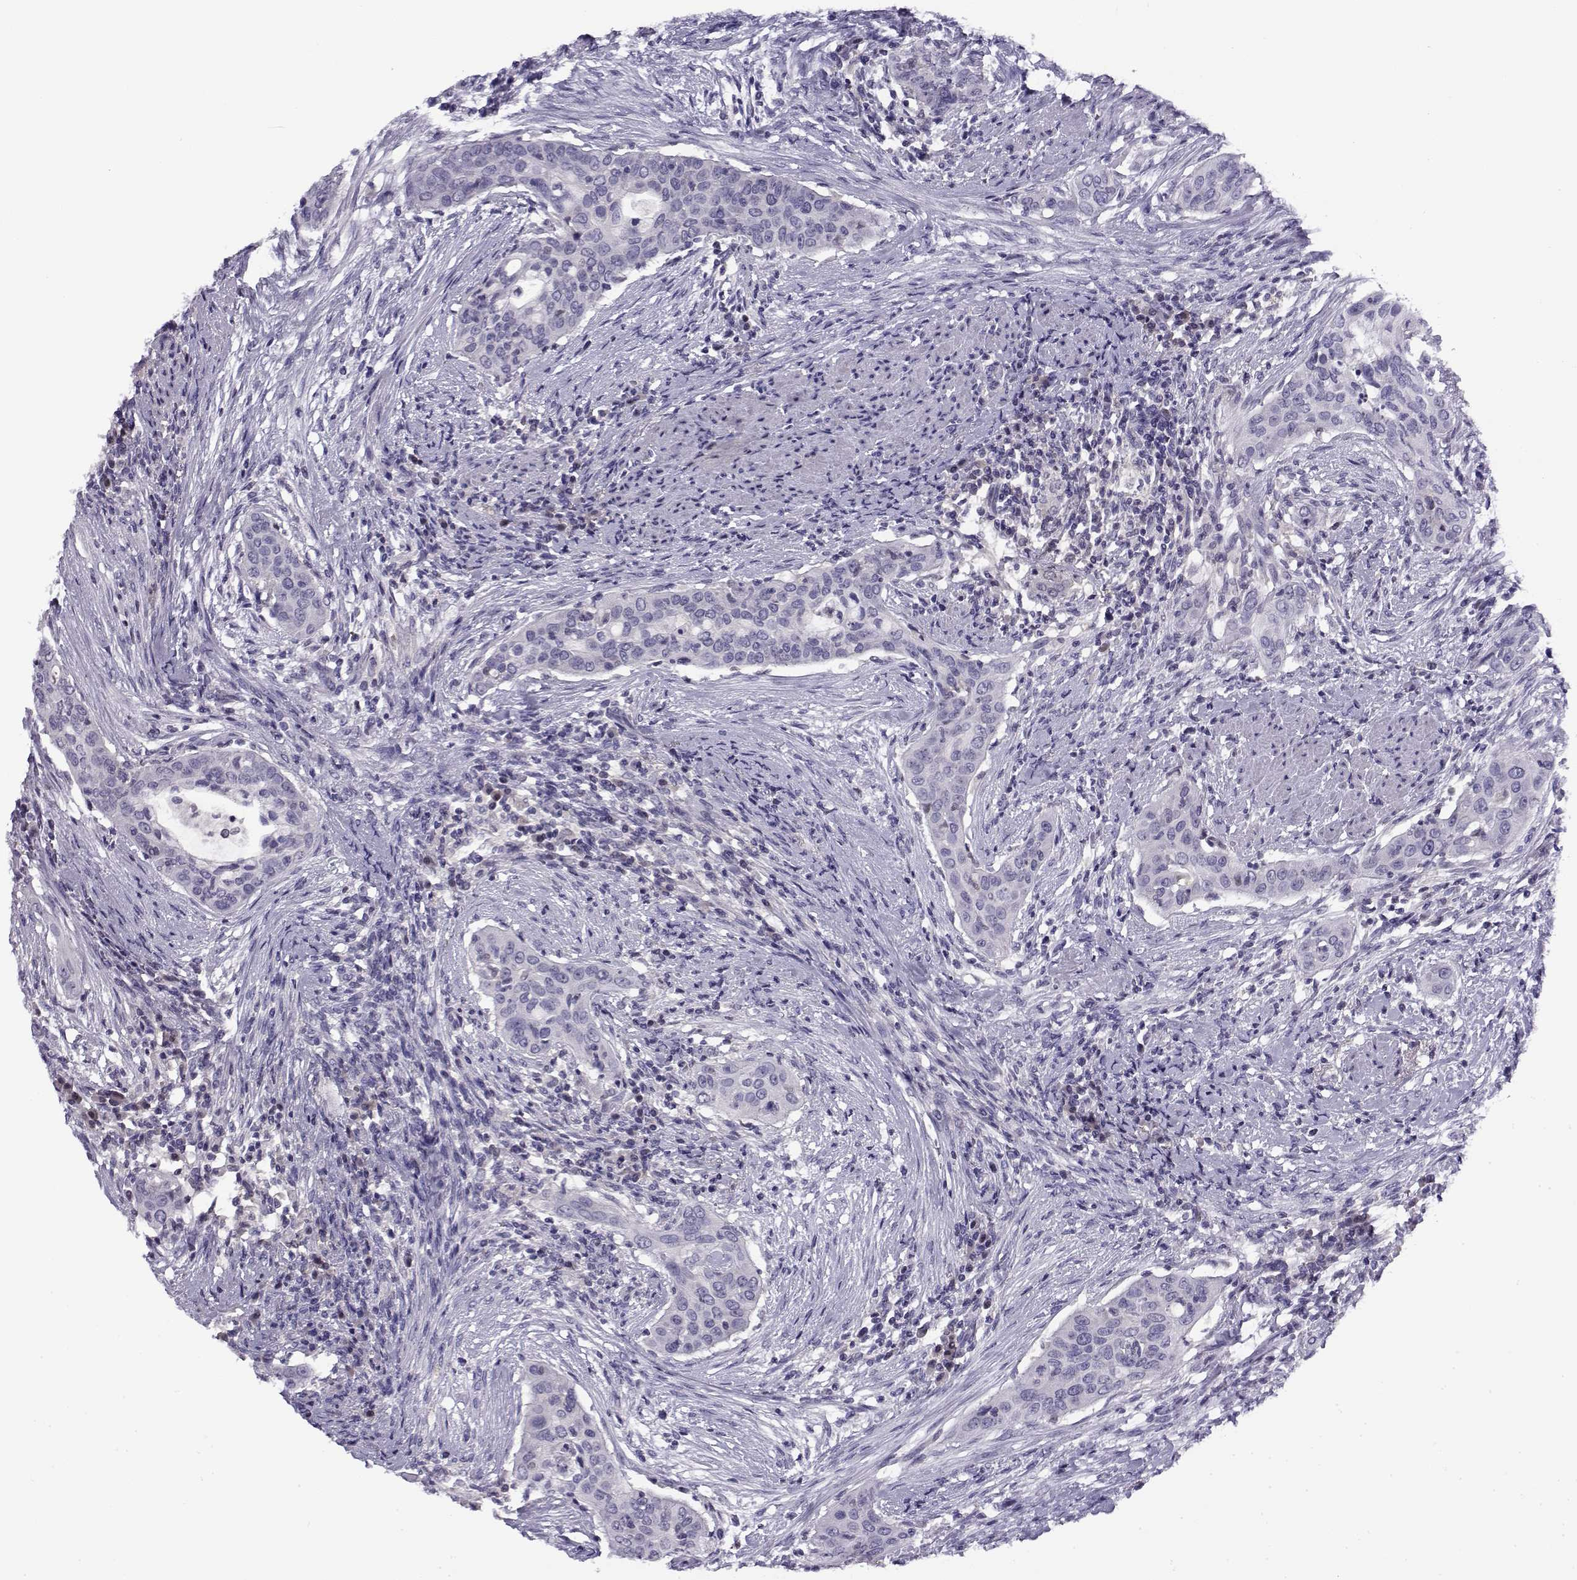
{"staining": {"intensity": "negative", "quantity": "none", "location": "none"}, "tissue": "urothelial cancer", "cell_type": "Tumor cells", "image_type": "cancer", "snomed": [{"axis": "morphology", "description": "Urothelial carcinoma, High grade"}, {"axis": "topography", "description": "Urinary bladder"}], "caption": "High-grade urothelial carcinoma was stained to show a protein in brown. There is no significant expression in tumor cells.", "gene": "FEZF1", "patient": {"sex": "male", "age": 82}}